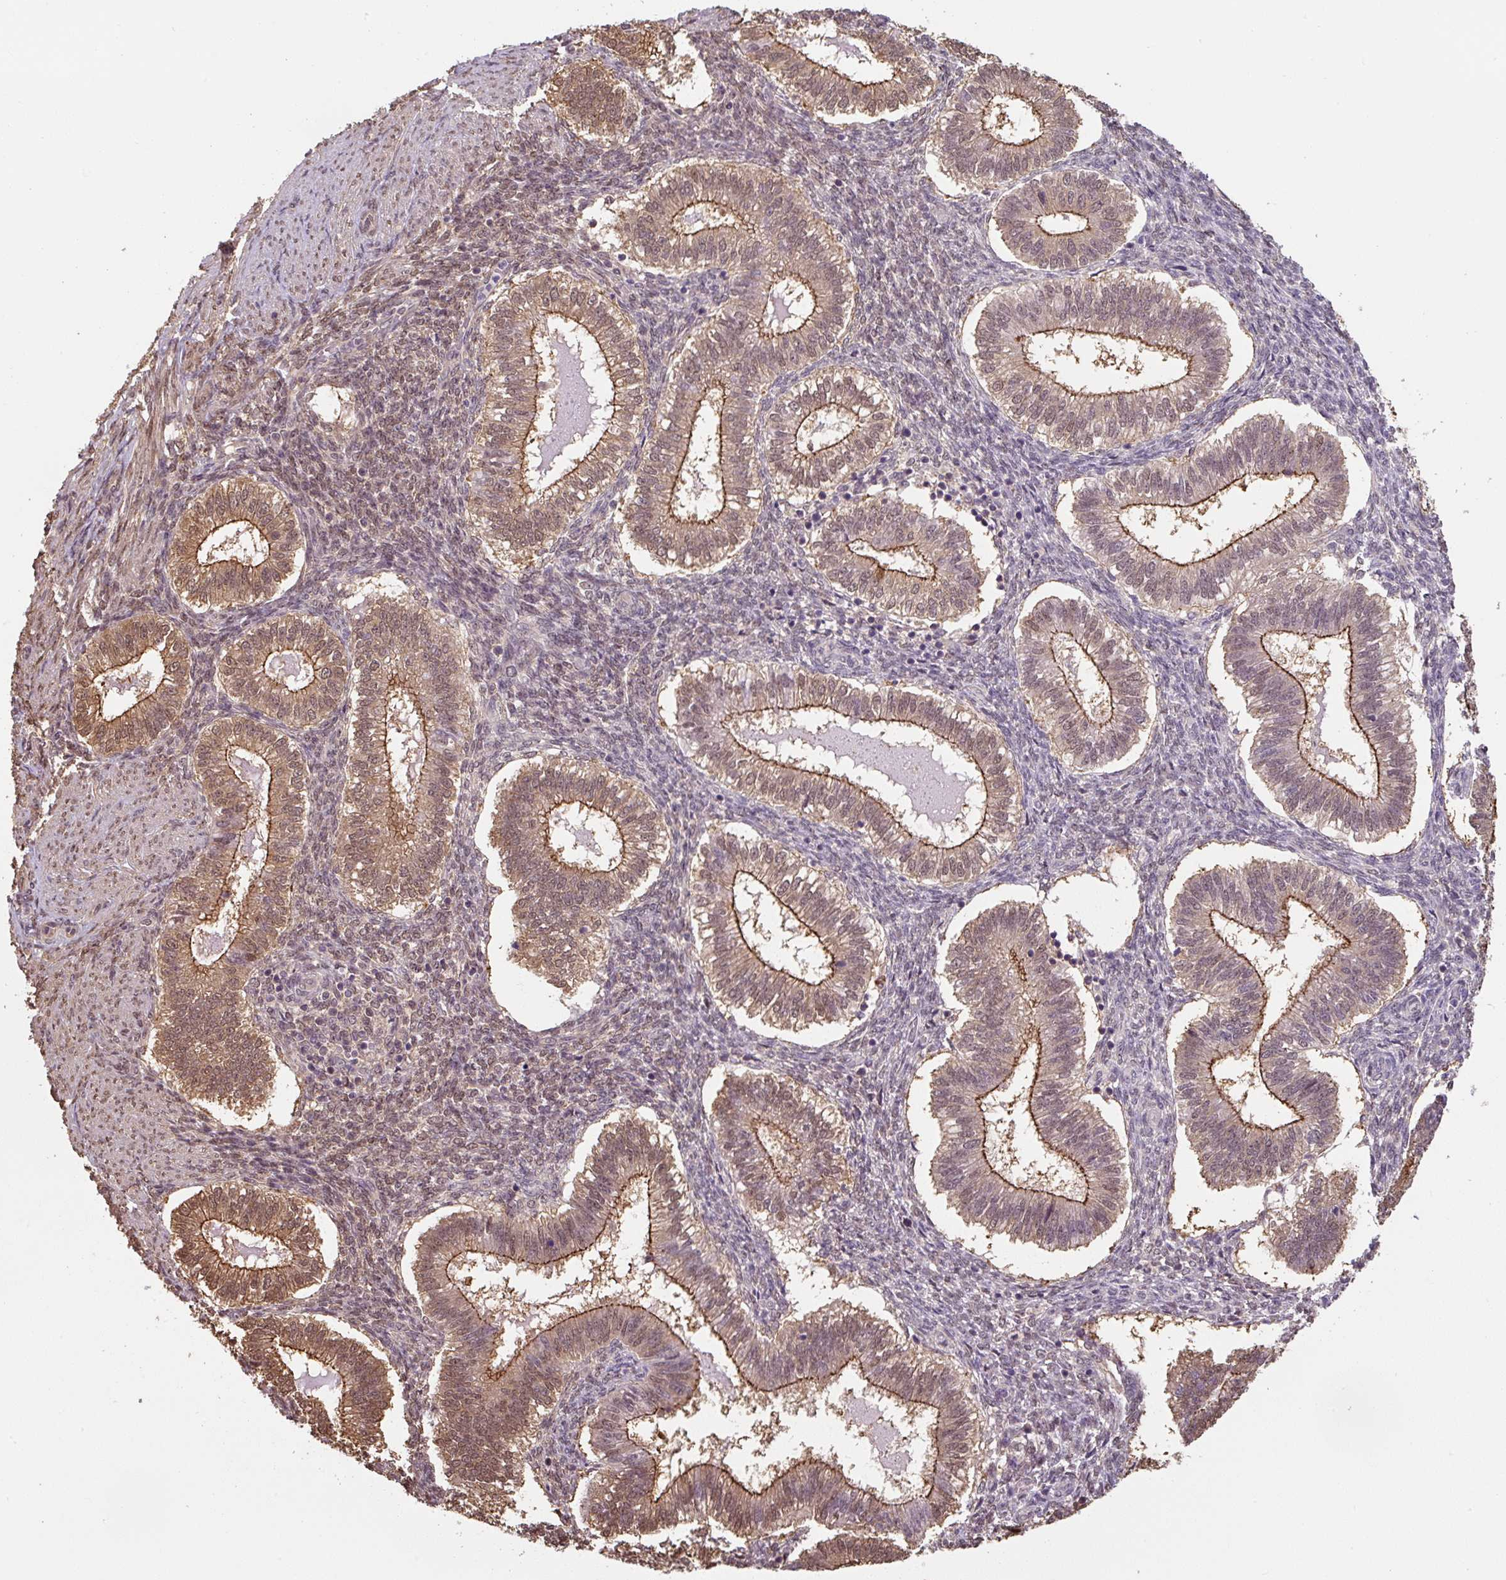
{"staining": {"intensity": "moderate", "quantity": ">75%", "location": "cytoplasmic/membranous,nuclear"}, "tissue": "endometrium", "cell_type": "Cells in endometrial stroma", "image_type": "normal", "snomed": [{"axis": "morphology", "description": "Normal tissue, NOS"}, {"axis": "topography", "description": "Endometrium"}], "caption": "Immunohistochemistry (IHC) (DAB (3,3'-diaminobenzidine)) staining of normal human endometrium displays moderate cytoplasmic/membranous,nuclear protein expression in approximately >75% of cells in endometrial stroma.", "gene": "ST13", "patient": {"sex": "female", "age": 25}}